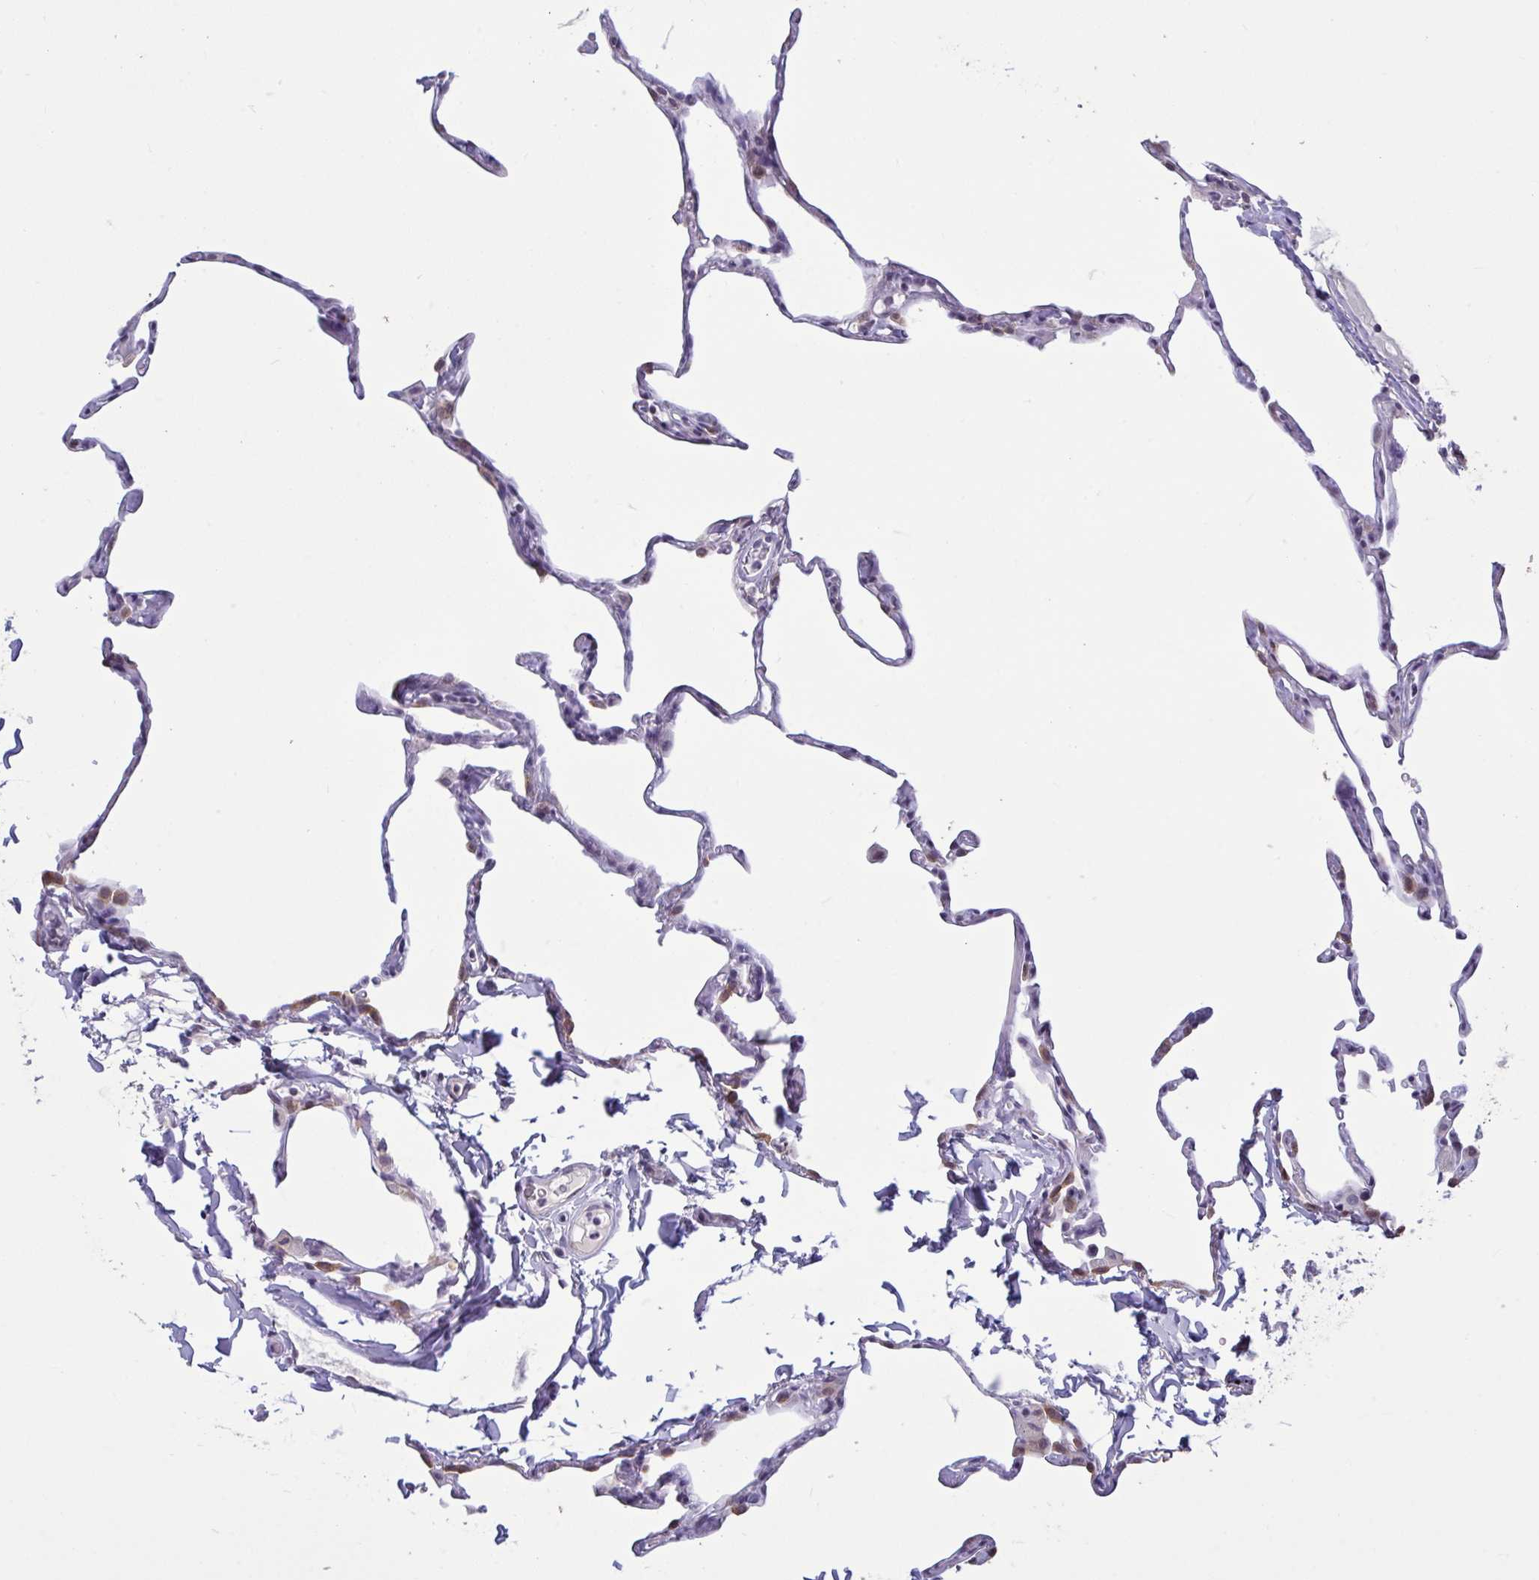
{"staining": {"intensity": "negative", "quantity": "none", "location": "none"}, "tissue": "lung", "cell_type": "Alveolar cells", "image_type": "normal", "snomed": [{"axis": "morphology", "description": "Normal tissue, NOS"}, {"axis": "topography", "description": "Lung"}], "caption": "Lung stained for a protein using immunohistochemistry (IHC) reveals no staining alveolar cells.", "gene": "TBC1D4", "patient": {"sex": "male", "age": 65}}